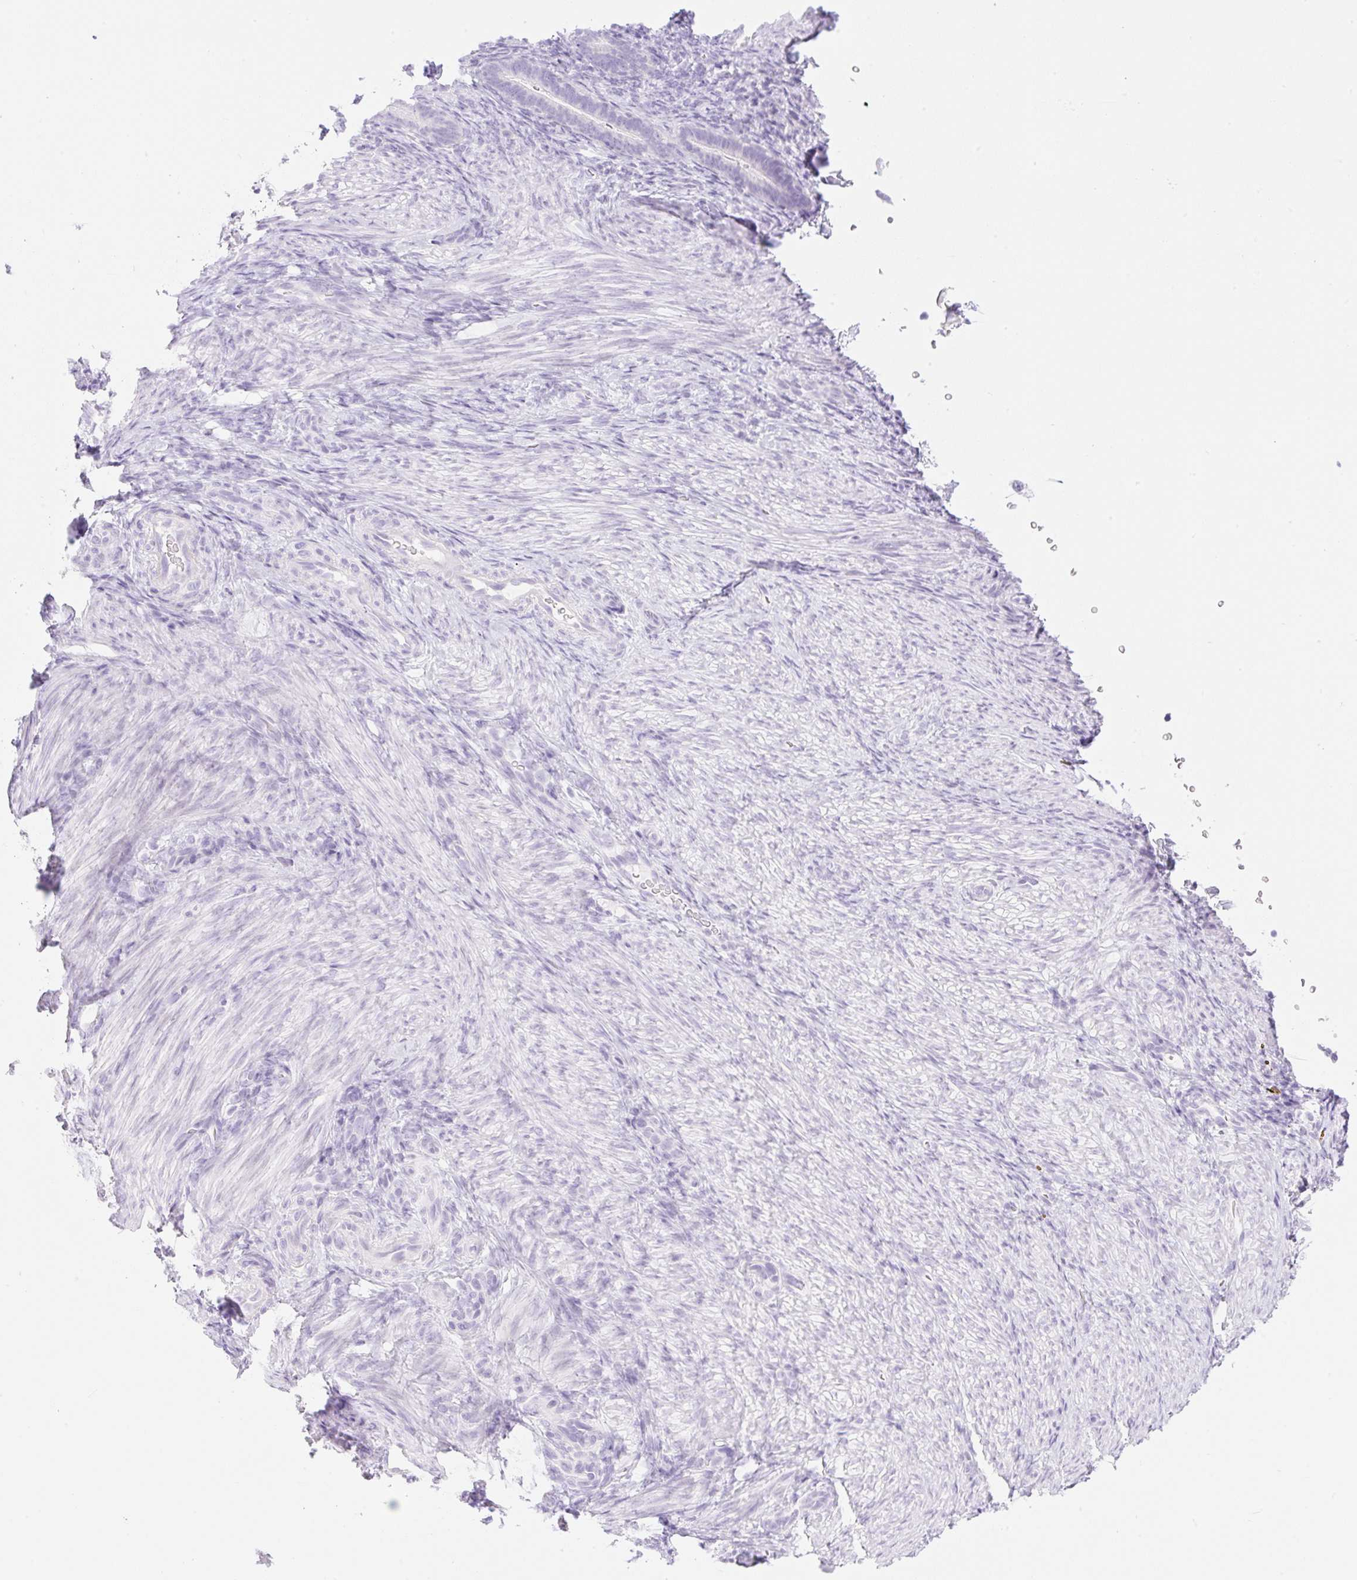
{"staining": {"intensity": "negative", "quantity": "none", "location": "none"}, "tissue": "endometrium", "cell_type": "Cells in endometrial stroma", "image_type": "normal", "snomed": [{"axis": "morphology", "description": "Normal tissue, NOS"}, {"axis": "topography", "description": "Endometrium"}], "caption": "Protein analysis of normal endometrium displays no significant positivity in cells in endometrial stroma. (Immunohistochemistry, brightfield microscopy, high magnification).", "gene": "SPRR4", "patient": {"sex": "female", "age": 34}}